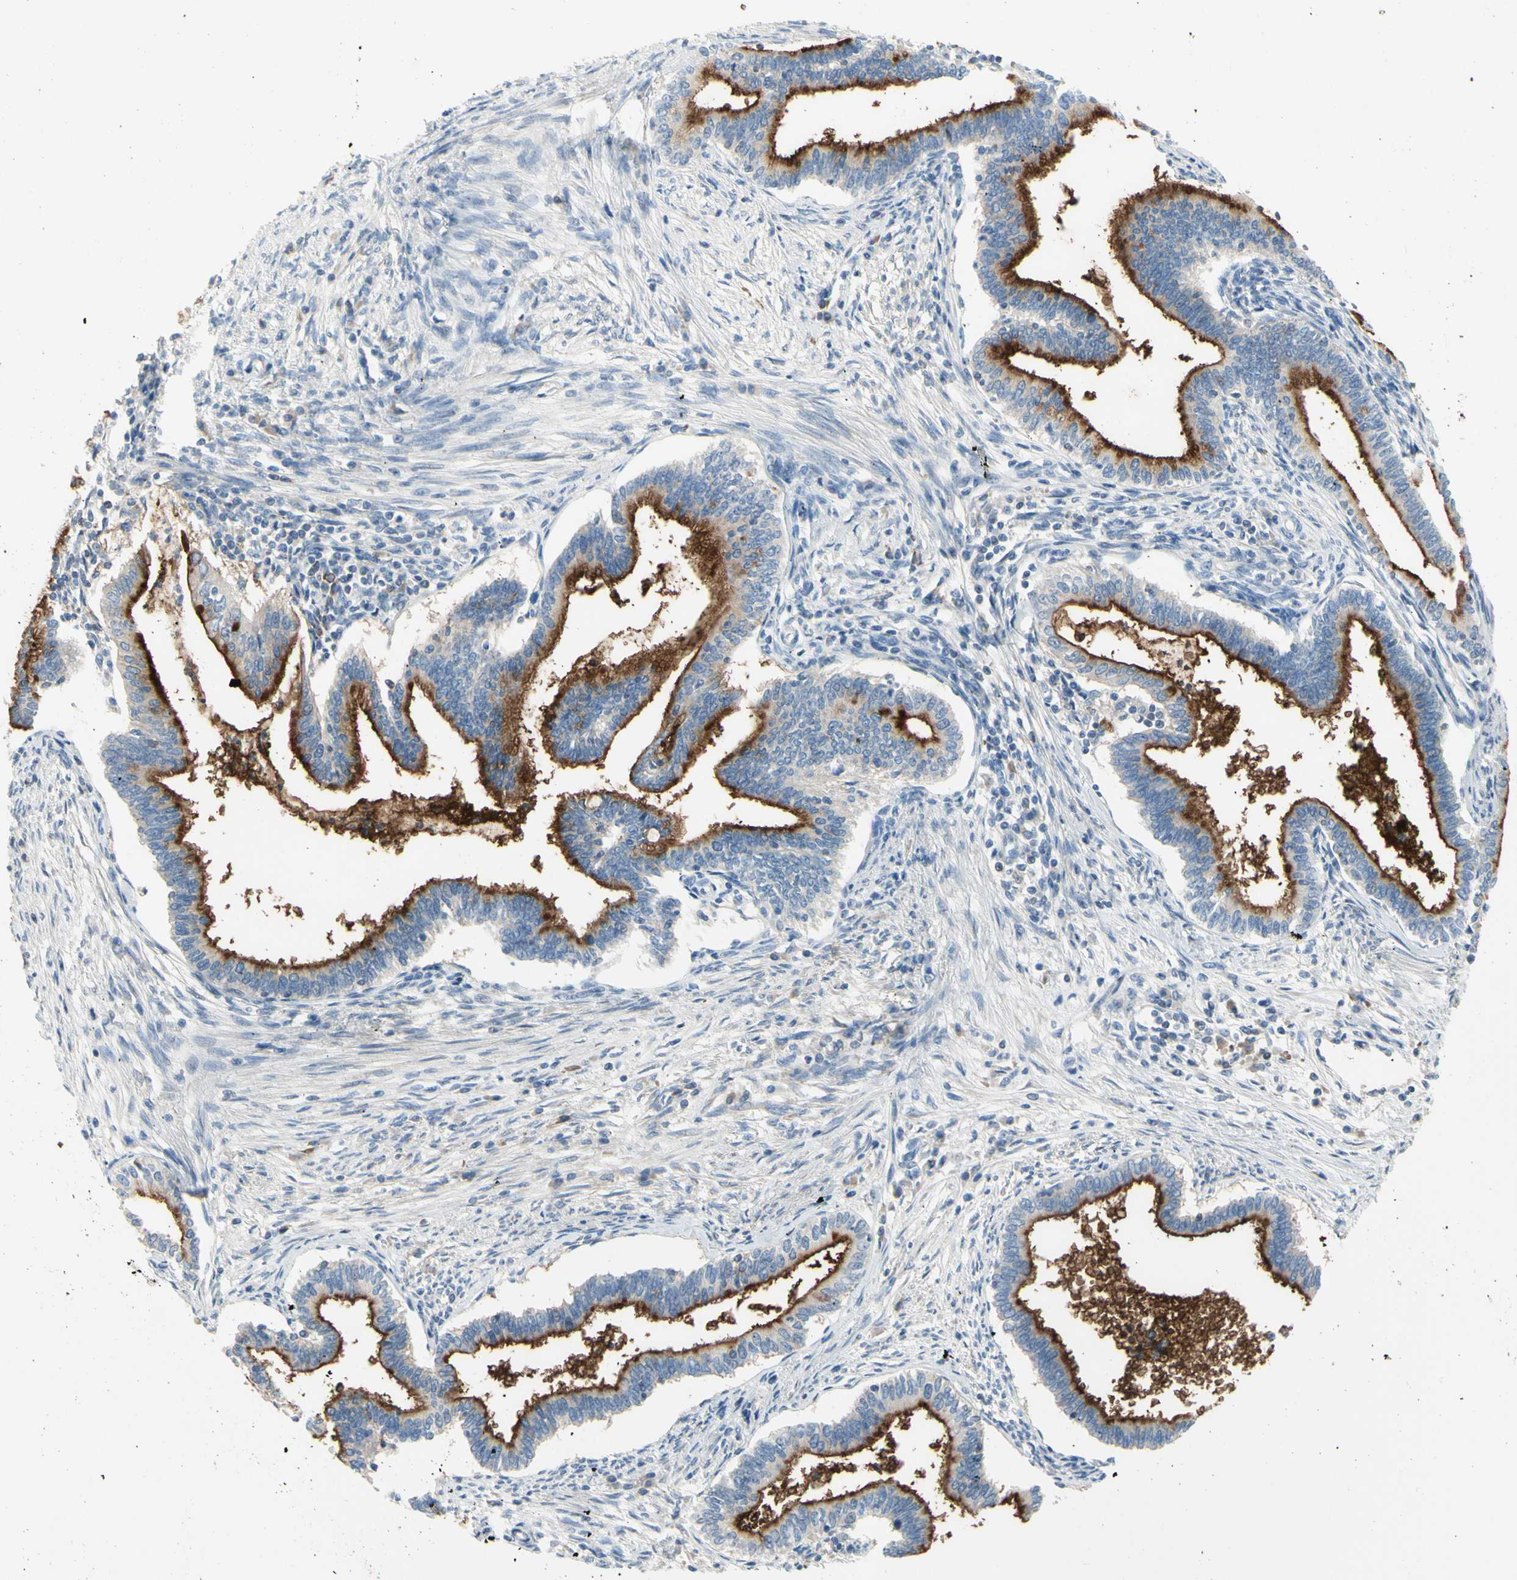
{"staining": {"intensity": "moderate", "quantity": ">75%", "location": "cytoplasmic/membranous"}, "tissue": "cervical cancer", "cell_type": "Tumor cells", "image_type": "cancer", "snomed": [{"axis": "morphology", "description": "Adenocarcinoma, NOS"}, {"axis": "topography", "description": "Cervix"}], "caption": "A histopathology image of human cervical adenocarcinoma stained for a protein demonstrates moderate cytoplasmic/membranous brown staining in tumor cells.", "gene": "MUC1", "patient": {"sex": "female", "age": 36}}